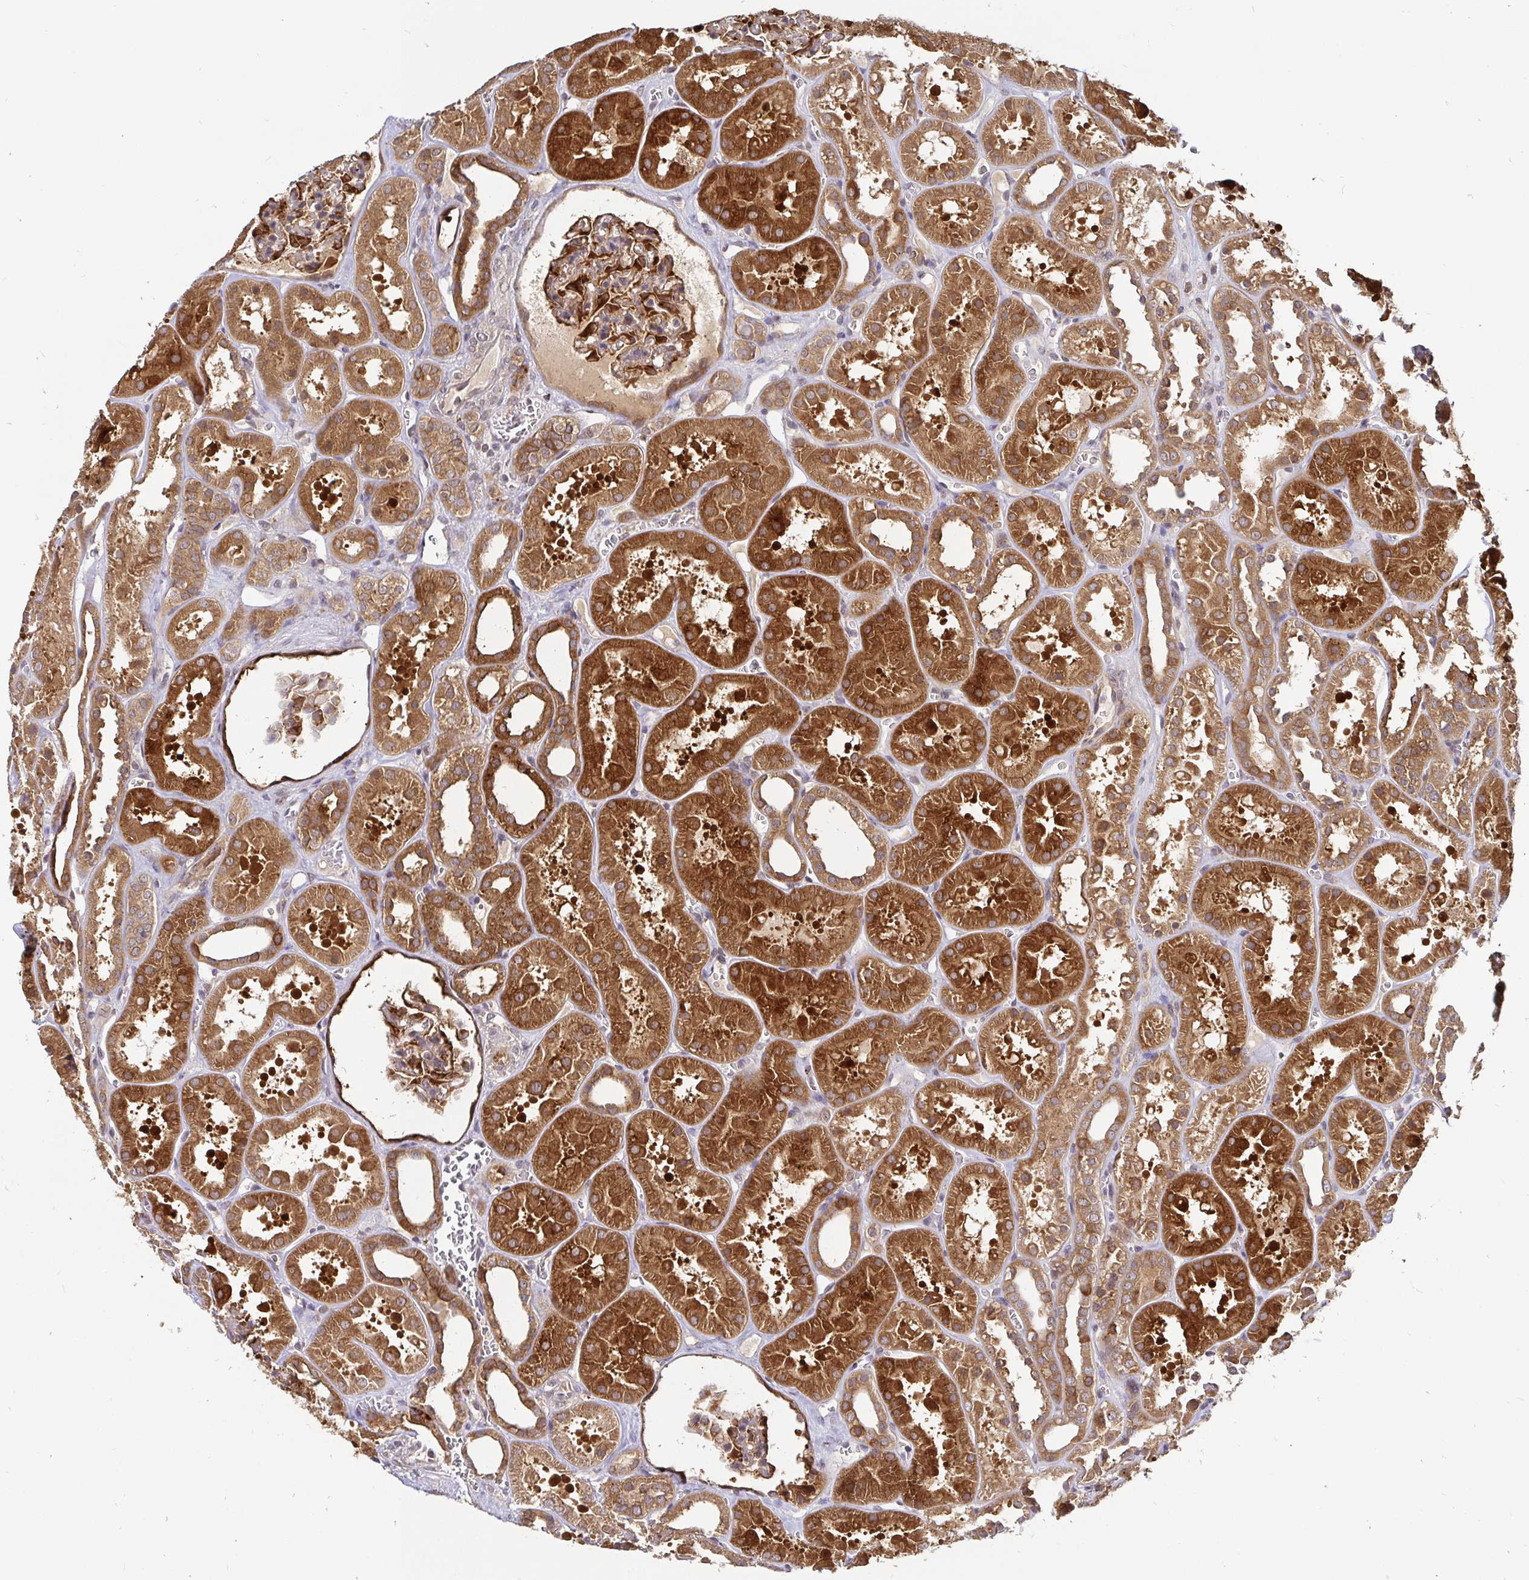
{"staining": {"intensity": "strong", "quantity": "<25%", "location": "cytoplasmic/membranous"}, "tissue": "kidney", "cell_type": "Cells in glomeruli", "image_type": "normal", "snomed": [{"axis": "morphology", "description": "Normal tissue, NOS"}, {"axis": "topography", "description": "Kidney"}], "caption": "Immunohistochemical staining of unremarkable kidney shows <25% levels of strong cytoplasmic/membranous protein expression in approximately <25% of cells in glomeruli.", "gene": "LMO4", "patient": {"sex": "female", "age": 41}}